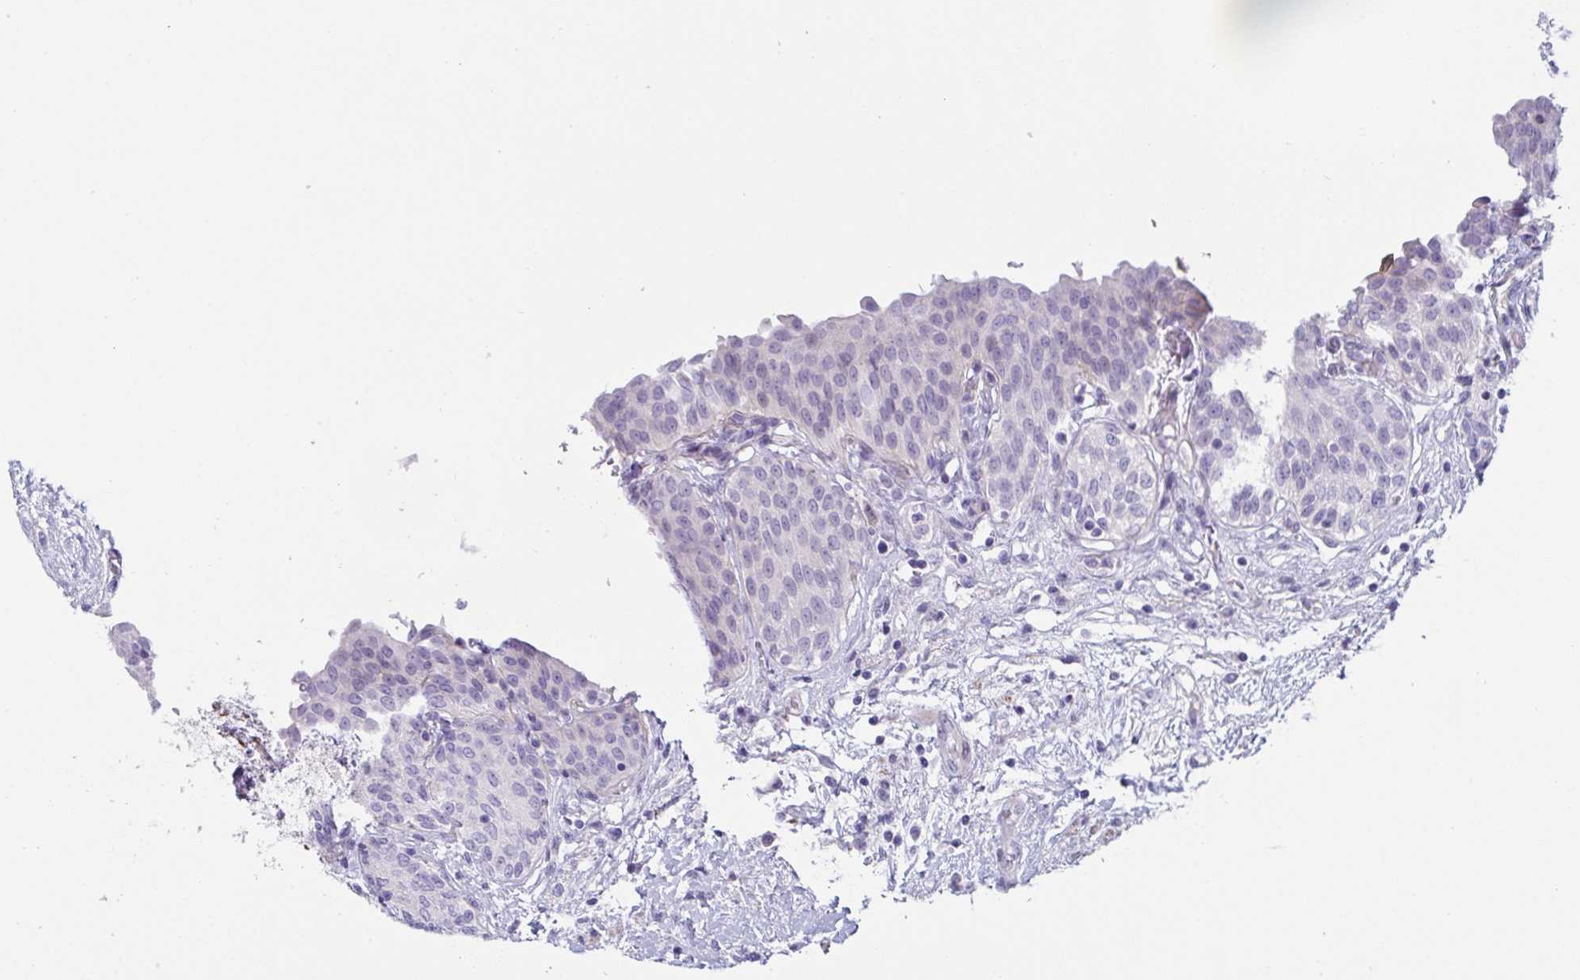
{"staining": {"intensity": "negative", "quantity": "none", "location": "none"}, "tissue": "urinary bladder", "cell_type": "Urothelial cells", "image_type": "normal", "snomed": [{"axis": "morphology", "description": "Normal tissue, NOS"}, {"axis": "topography", "description": "Urinary bladder"}], "caption": "IHC of unremarkable human urinary bladder reveals no positivity in urothelial cells.", "gene": "OR5P3", "patient": {"sex": "male", "age": 68}}